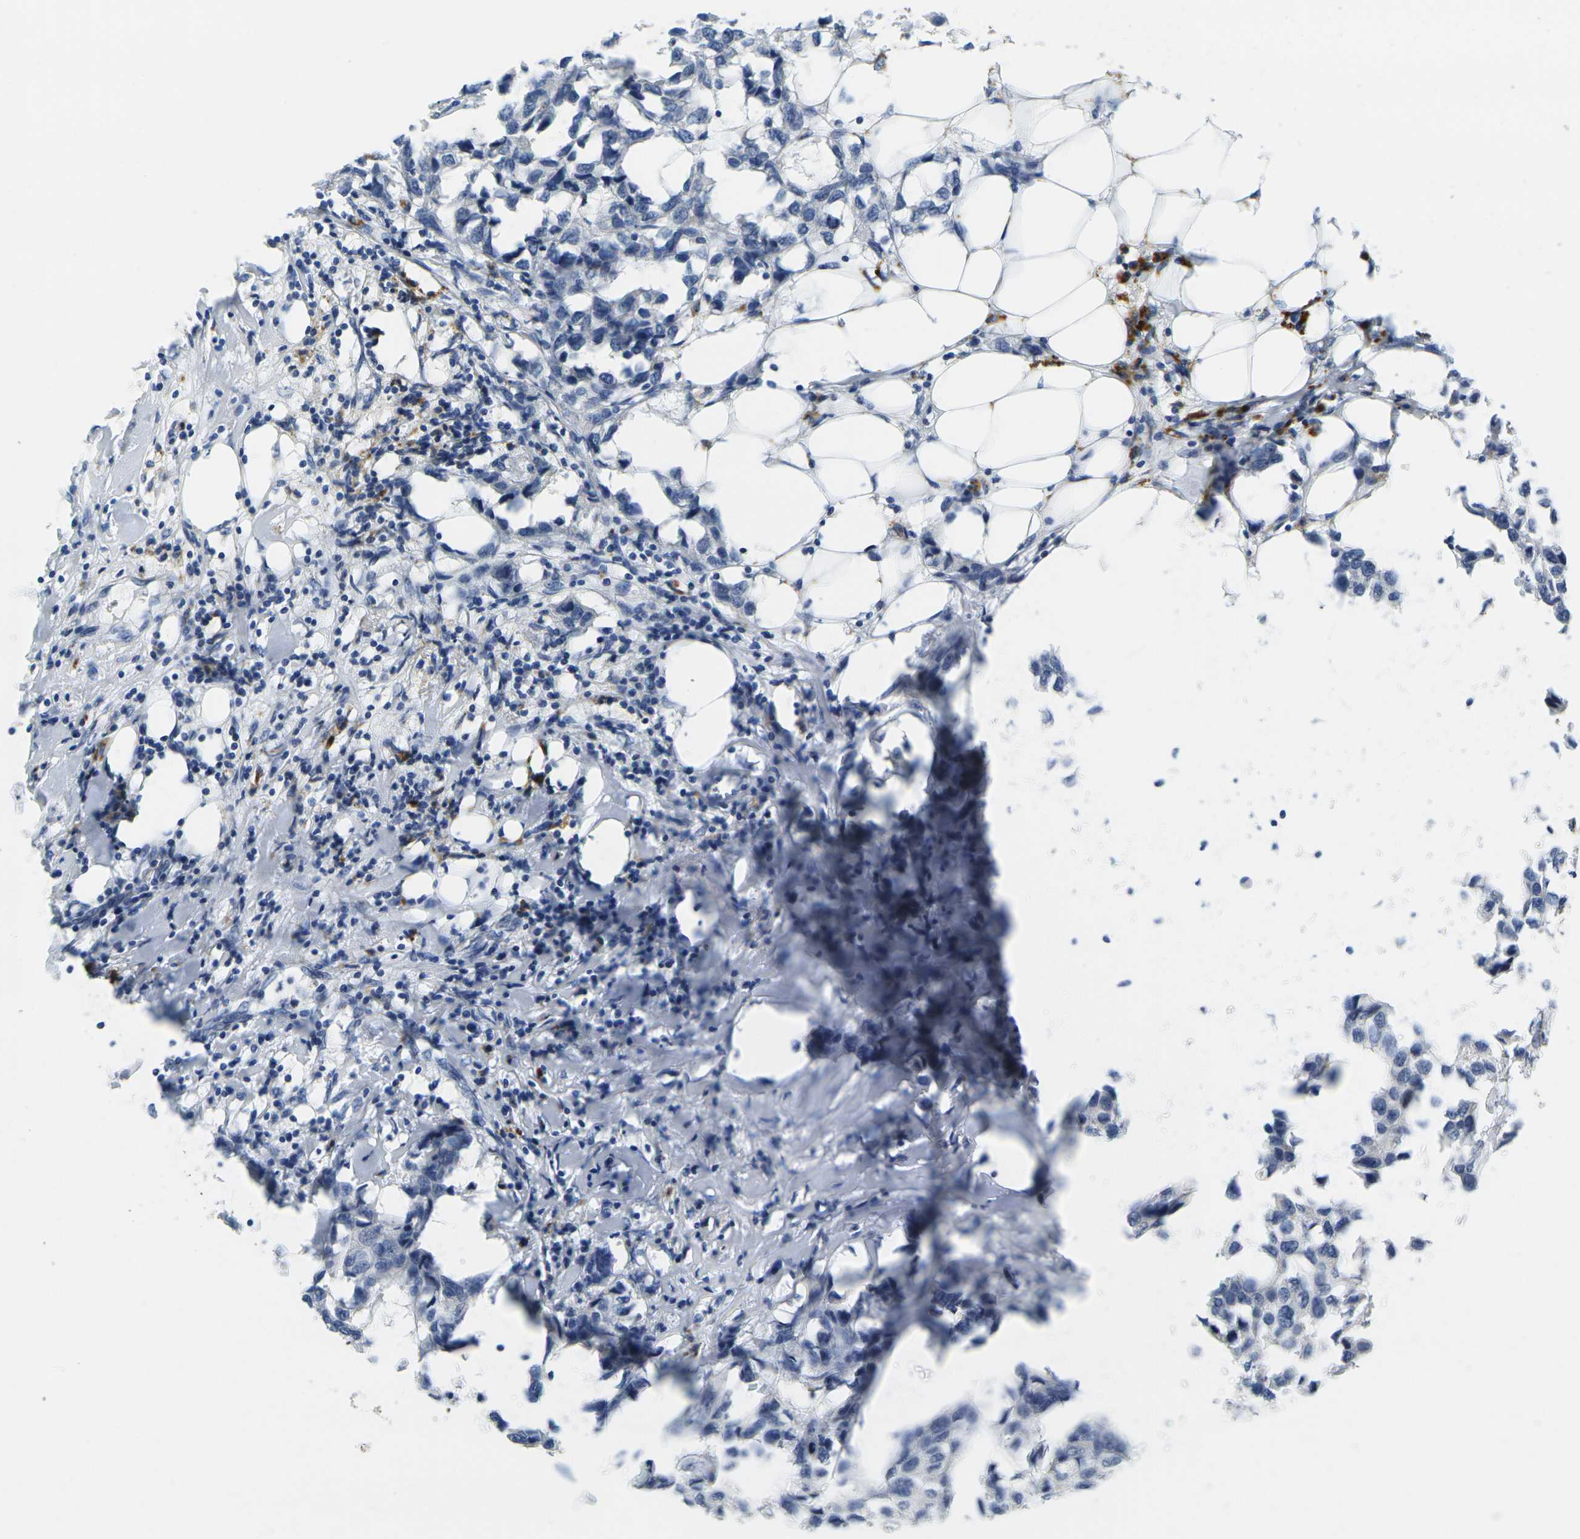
{"staining": {"intensity": "negative", "quantity": "none", "location": "none"}, "tissue": "breast cancer", "cell_type": "Tumor cells", "image_type": "cancer", "snomed": [{"axis": "morphology", "description": "Duct carcinoma"}, {"axis": "topography", "description": "Breast"}], "caption": "IHC of human breast infiltrating ductal carcinoma exhibits no positivity in tumor cells.", "gene": "GPR15", "patient": {"sex": "female", "age": 80}}